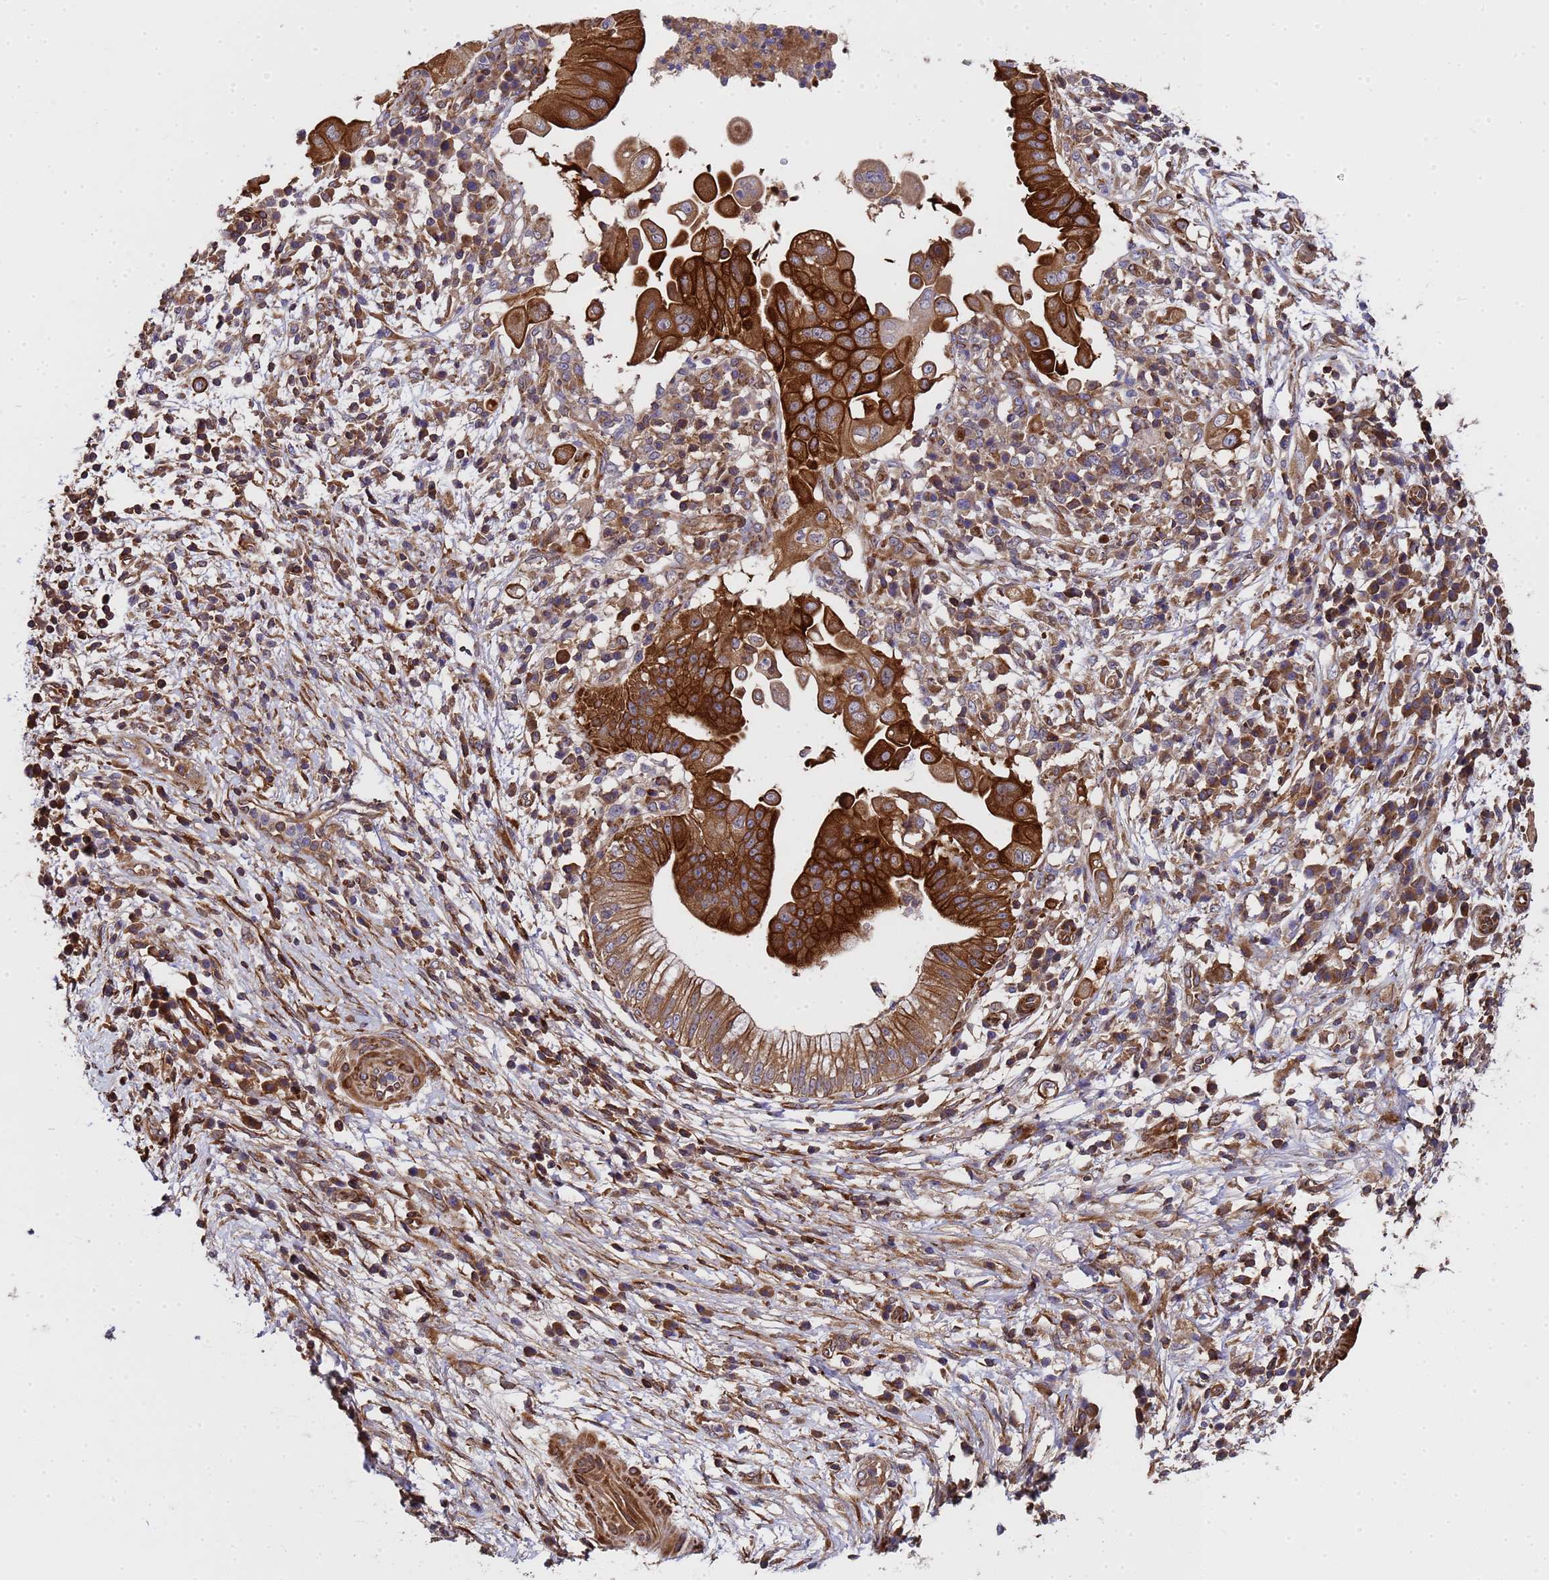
{"staining": {"intensity": "strong", "quantity": ">75%", "location": "cytoplasmic/membranous"}, "tissue": "pancreatic cancer", "cell_type": "Tumor cells", "image_type": "cancer", "snomed": [{"axis": "morphology", "description": "Adenocarcinoma, NOS"}, {"axis": "topography", "description": "Pancreas"}], "caption": "Pancreatic adenocarcinoma tissue demonstrates strong cytoplasmic/membranous positivity in about >75% of tumor cells", "gene": "MOCS1", "patient": {"sex": "male", "age": 68}}